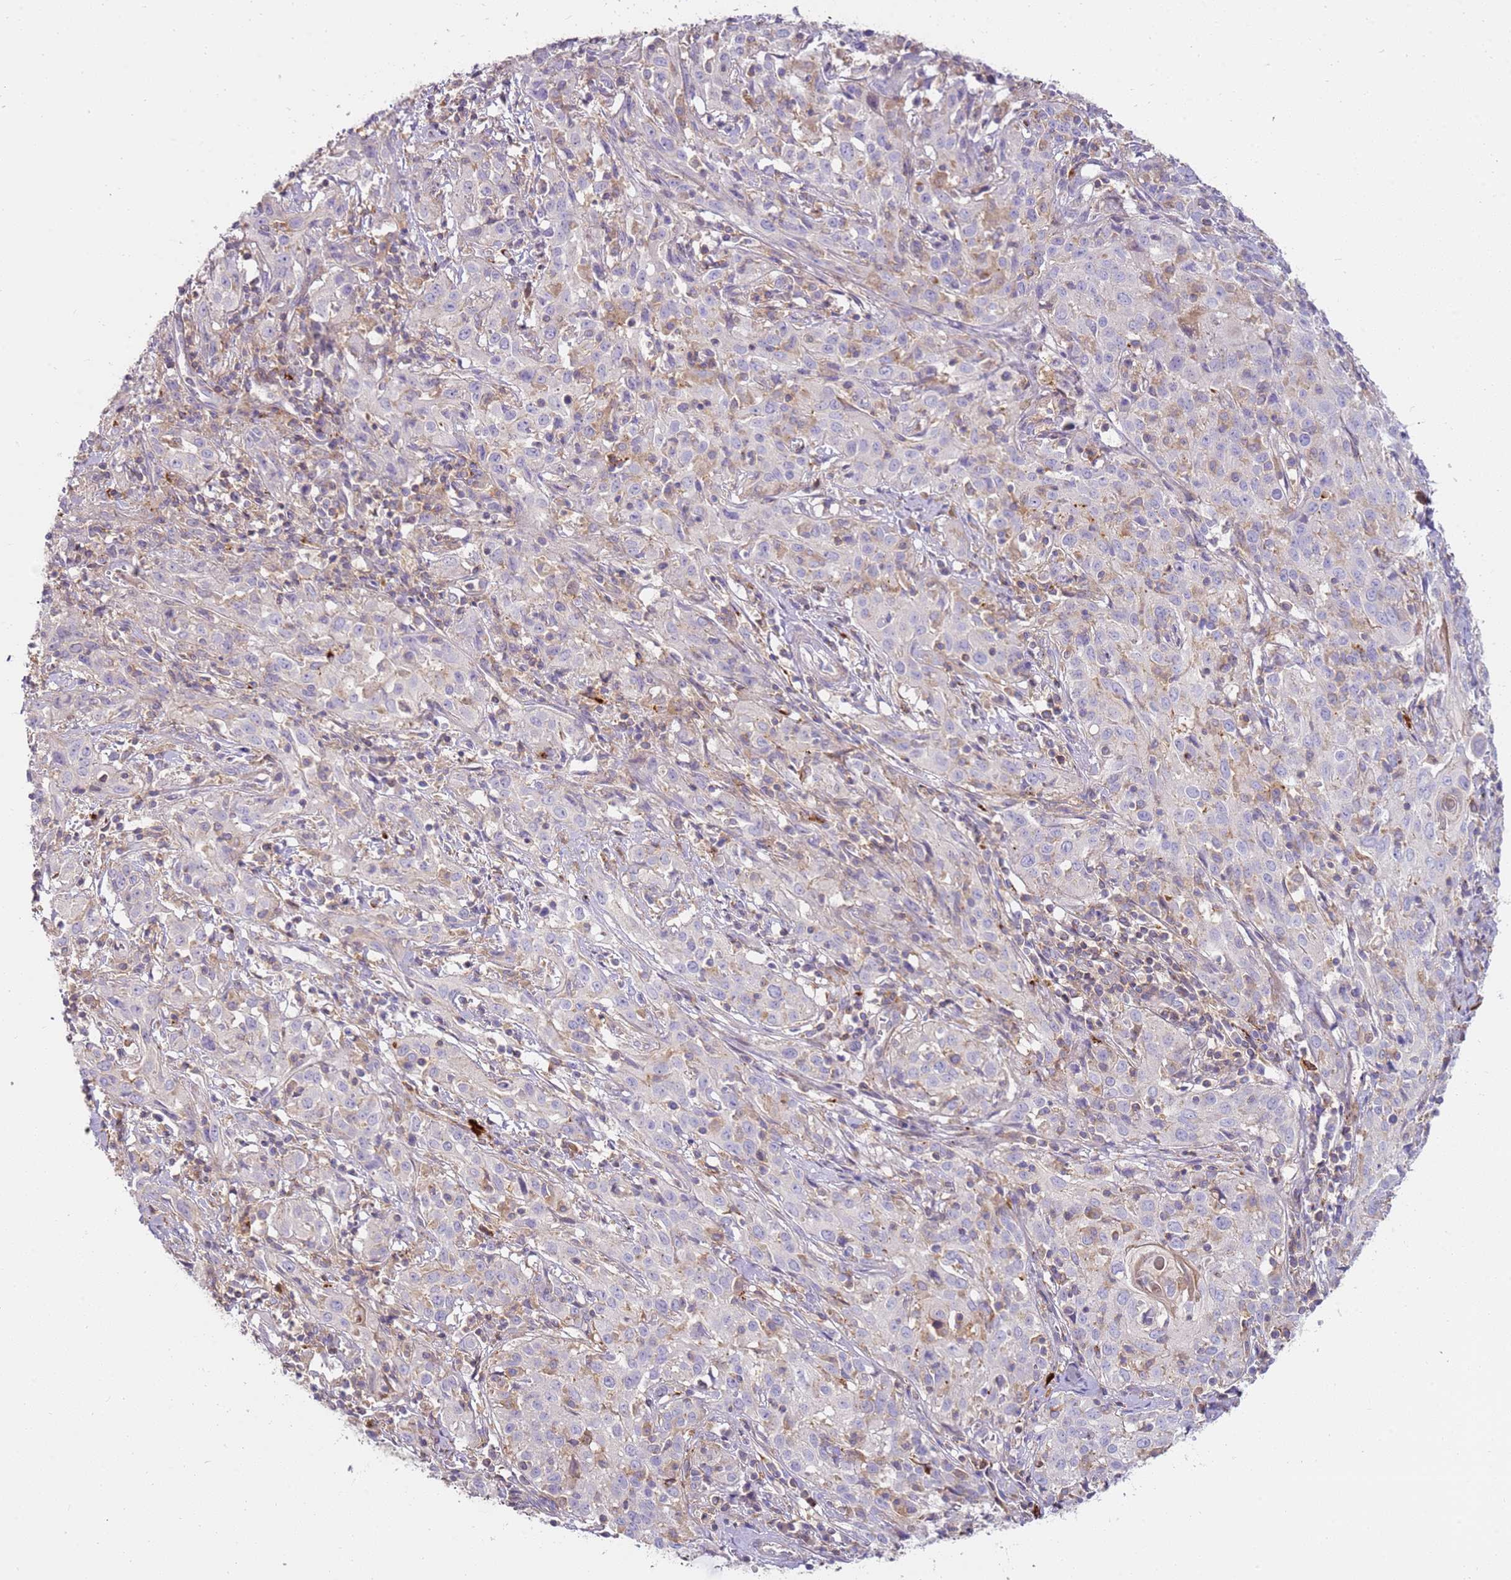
{"staining": {"intensity": "negative", "quantity": "none", "location": "none"}, "tissue": "cervical cancer", "cell_type": "Tumor cells", "image_type": "cancer", "snomed": [{"axis": "morphology", "description": "Squamous cell carcinoma, NOS"}, {"axis": "topography", "description": "Cervix"}], "caption": "High power microscopy micrograph of an IHC histopathology image of cervical squamous cell carcinoma, revealing no significant staining in tumor cells.", "gene": "FPR1", "patient": {"sex": "female", "age": 57}}